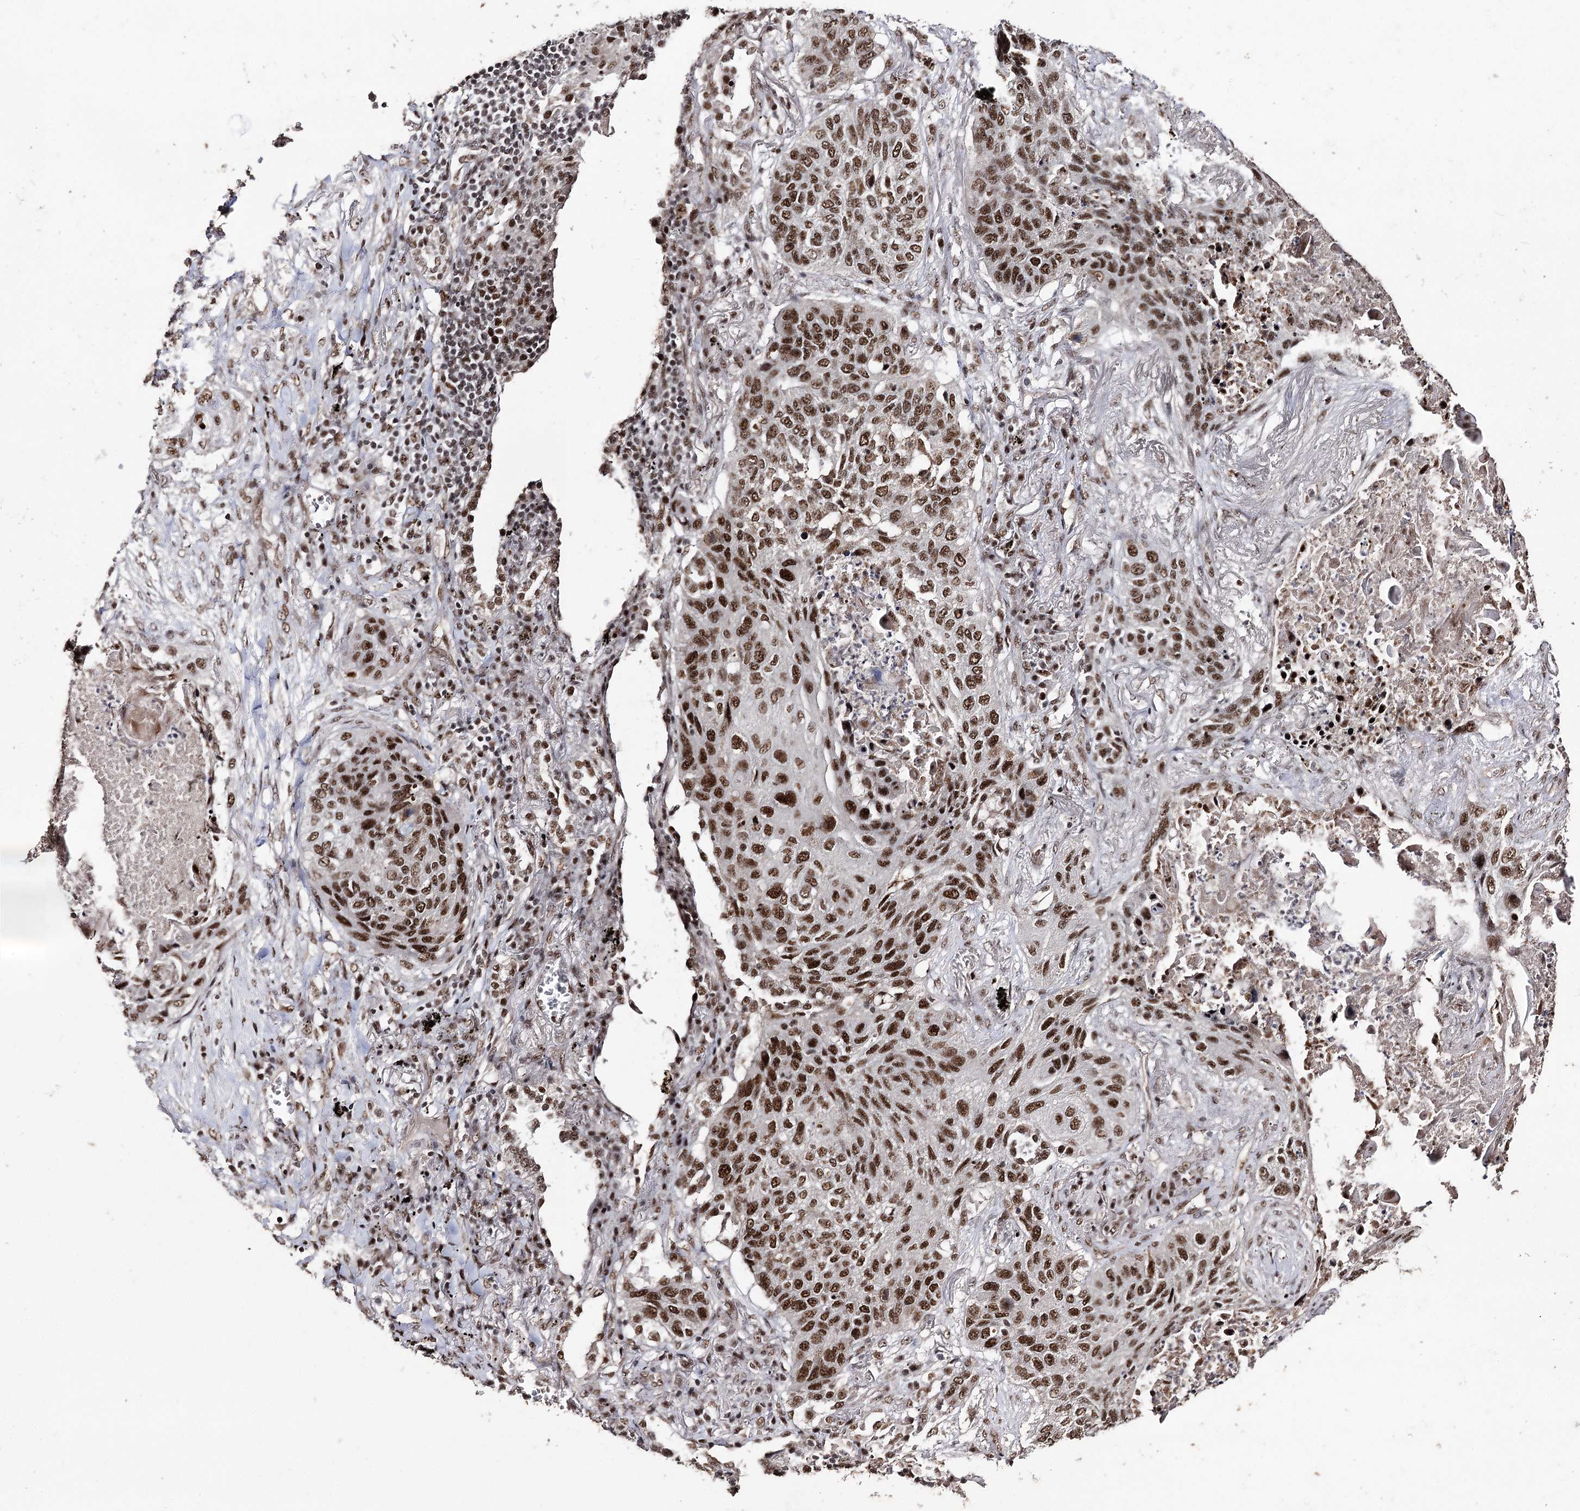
{"staining": {"intensity": "strong", "quantity": ">75%", "location": "nuclear"}, "tissue": "lung cancer", "cell_type": "Tumor cells", "image_type": "cancer", "snomed": [{"axis": "morphology", "description": "Squamous cell carcinoma, NOS"}, {"axis": "topography", "description": "Lung"}], "caption": "Squamous cell carcinoma (lung) was stained to show a protein in brown. There is high levels of strong nuclear positivity in approximately >75% of tumor cells.", "gene": "U2SURP", "patient": {"sex": "female", "age": 63}}